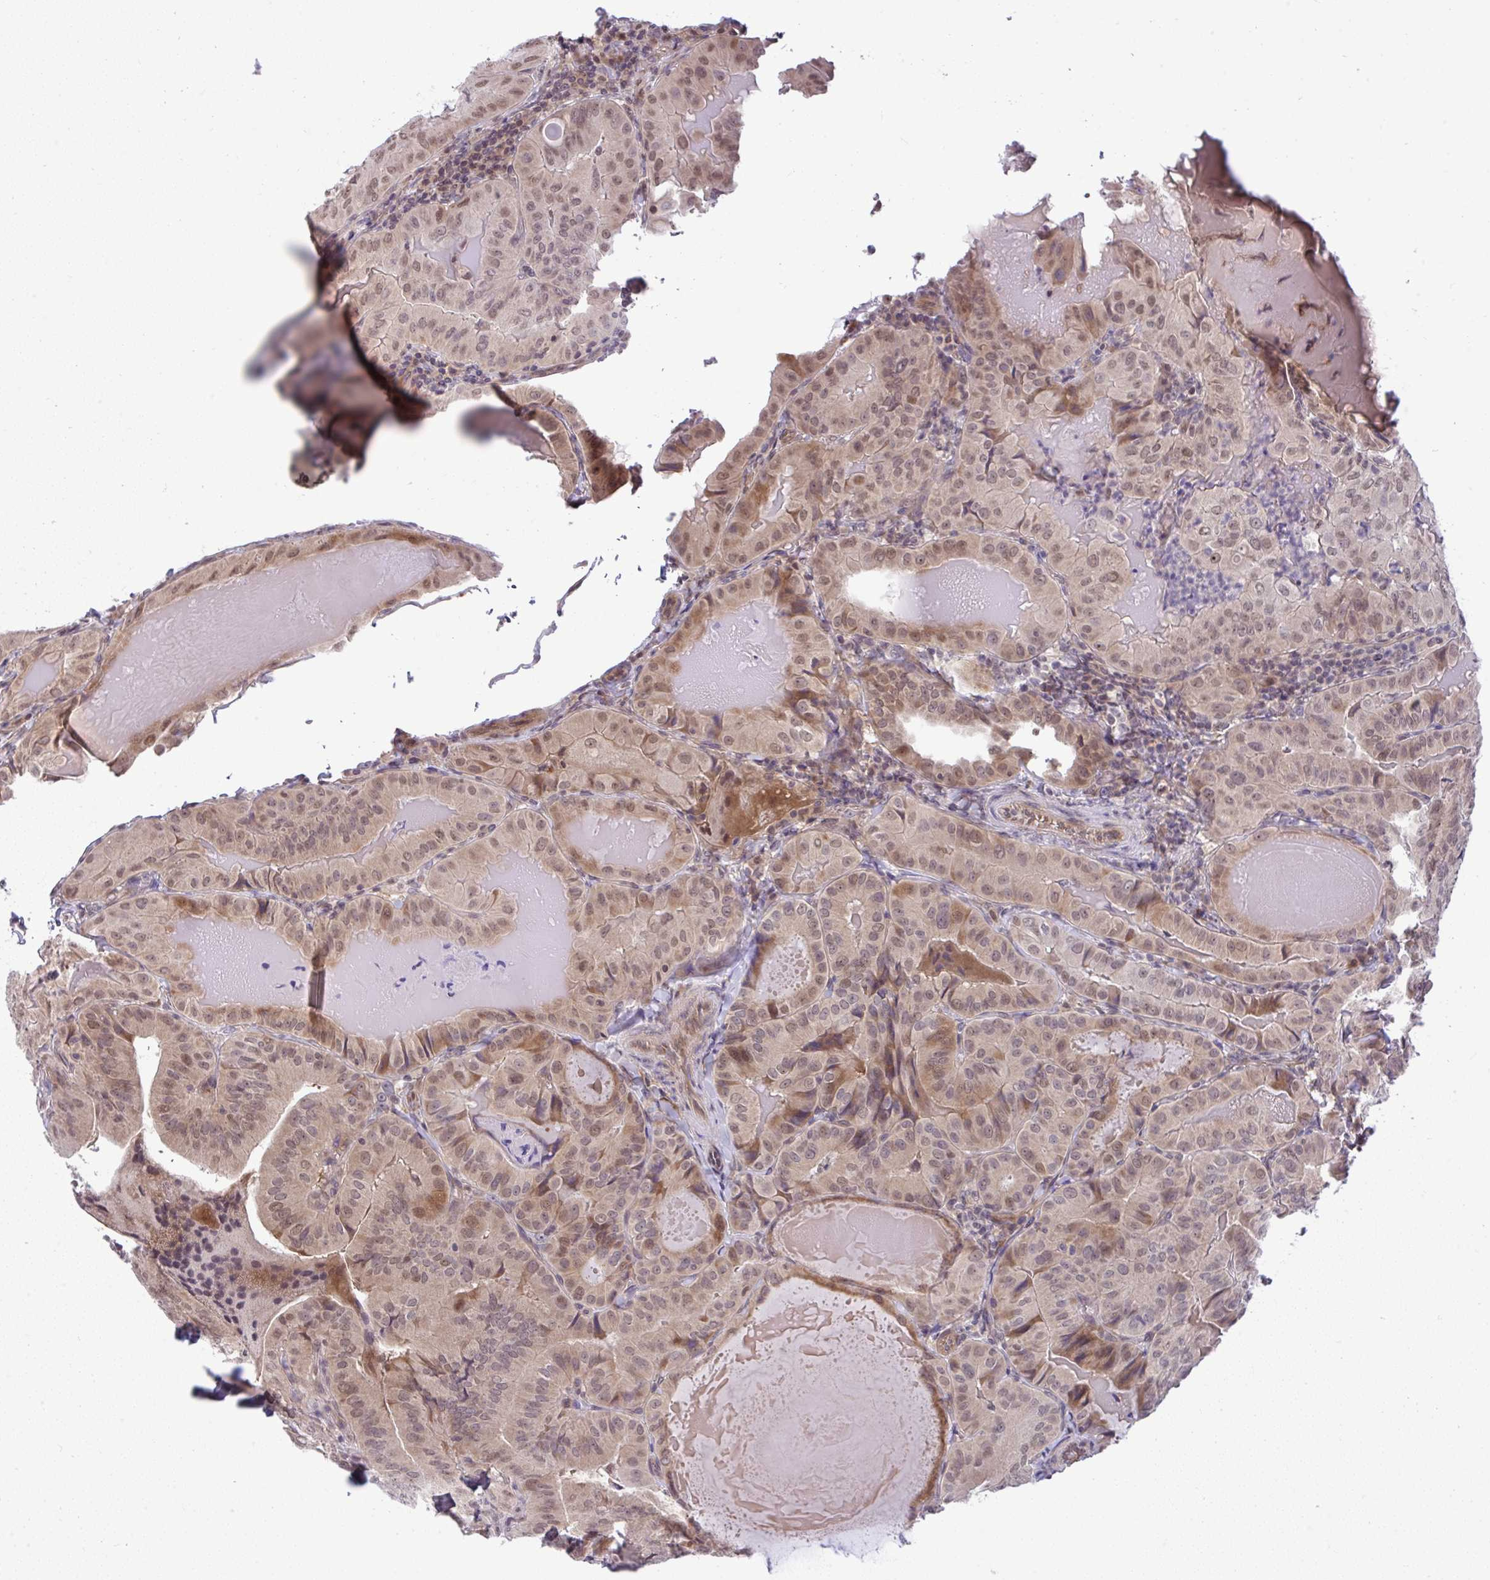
{"staining": {"intensity": "moderate", "quantity": ">75%", "location": "cytoplasmic/membranous,nuclear"}, "tissue": "thyroid cancer", "cell_type": "Tumor cells", "image_type": "cancer", "snomed": [{"axis": "morphology", "description": "Papillary adenocarcinoma, NOS"}, {"axis": "topography", "description": "Thyroid gland"}], "caption": "An image of thyroid cancer (papillary adenocarcinoma) stained for a protein displays moderate cytoplasmic/membranous and nuclear brown staining in tumor cells. The staining was performed using DAB, with brown indicating positive protein expression. Nuclei are stained blue with hematoxylin.", "gene": "C9orf64", "patient": {"sex": "female", "age": 68}}